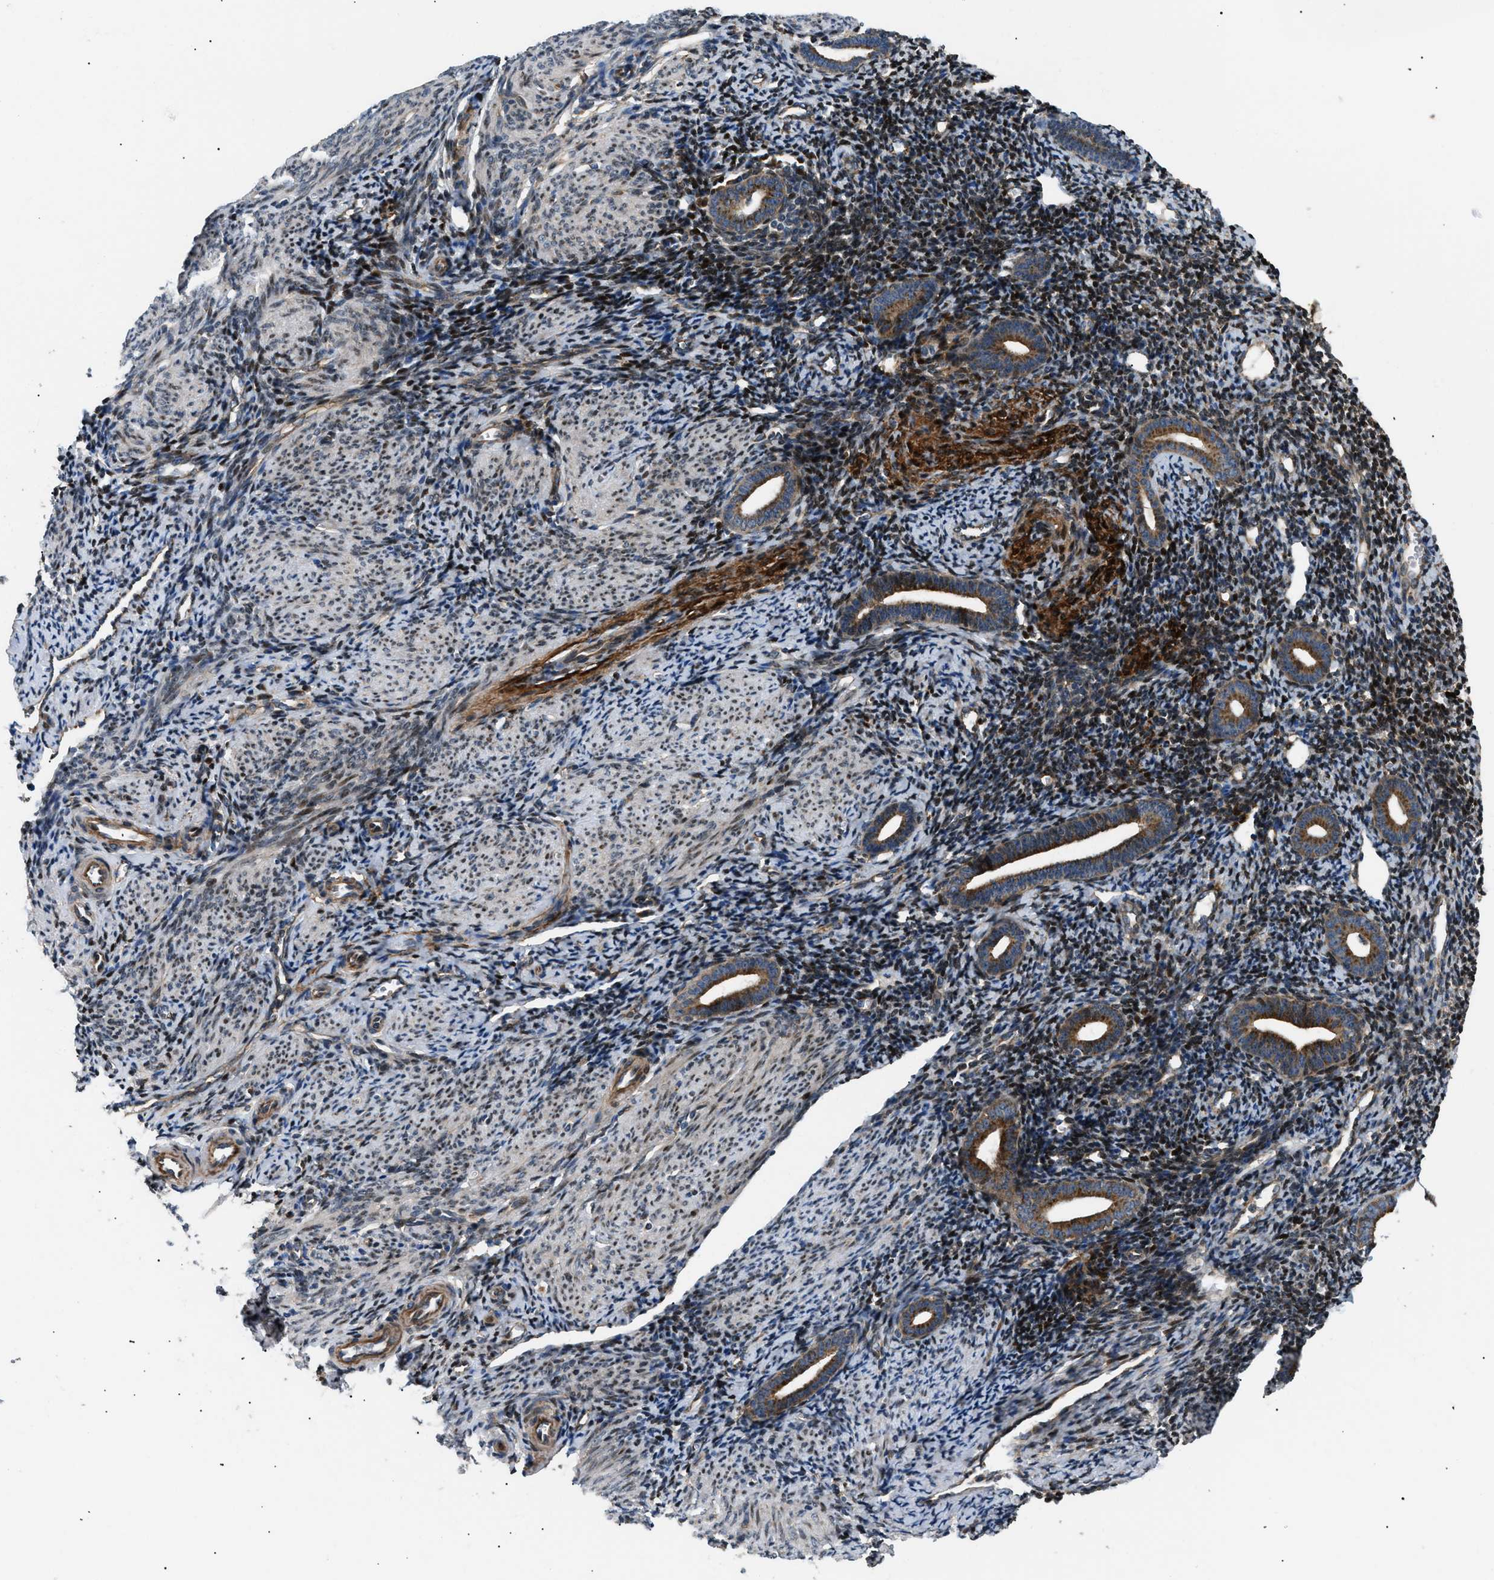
{"staining": {"intensity": "moderate", "quantity": "<25%", "location": "cytoplasmic/membranous"}, "tissue": "endometrium", "cell_type": "Cells in endometrial stroma", "image_type": "normal", "snomed": [{"axis": "morphology", "description": "Normal tissue, NOS"}, {"axis": "topography", "description": "Endometrium"}], "caption": "Protein analysis of benign endometrium demonstrates moderate cytoplasmic/membranous positivity in approximately <25% of cells in endometrial stroma.", "gene": "LYSMD3", "patient": {"sex": "female", "age": 50}}